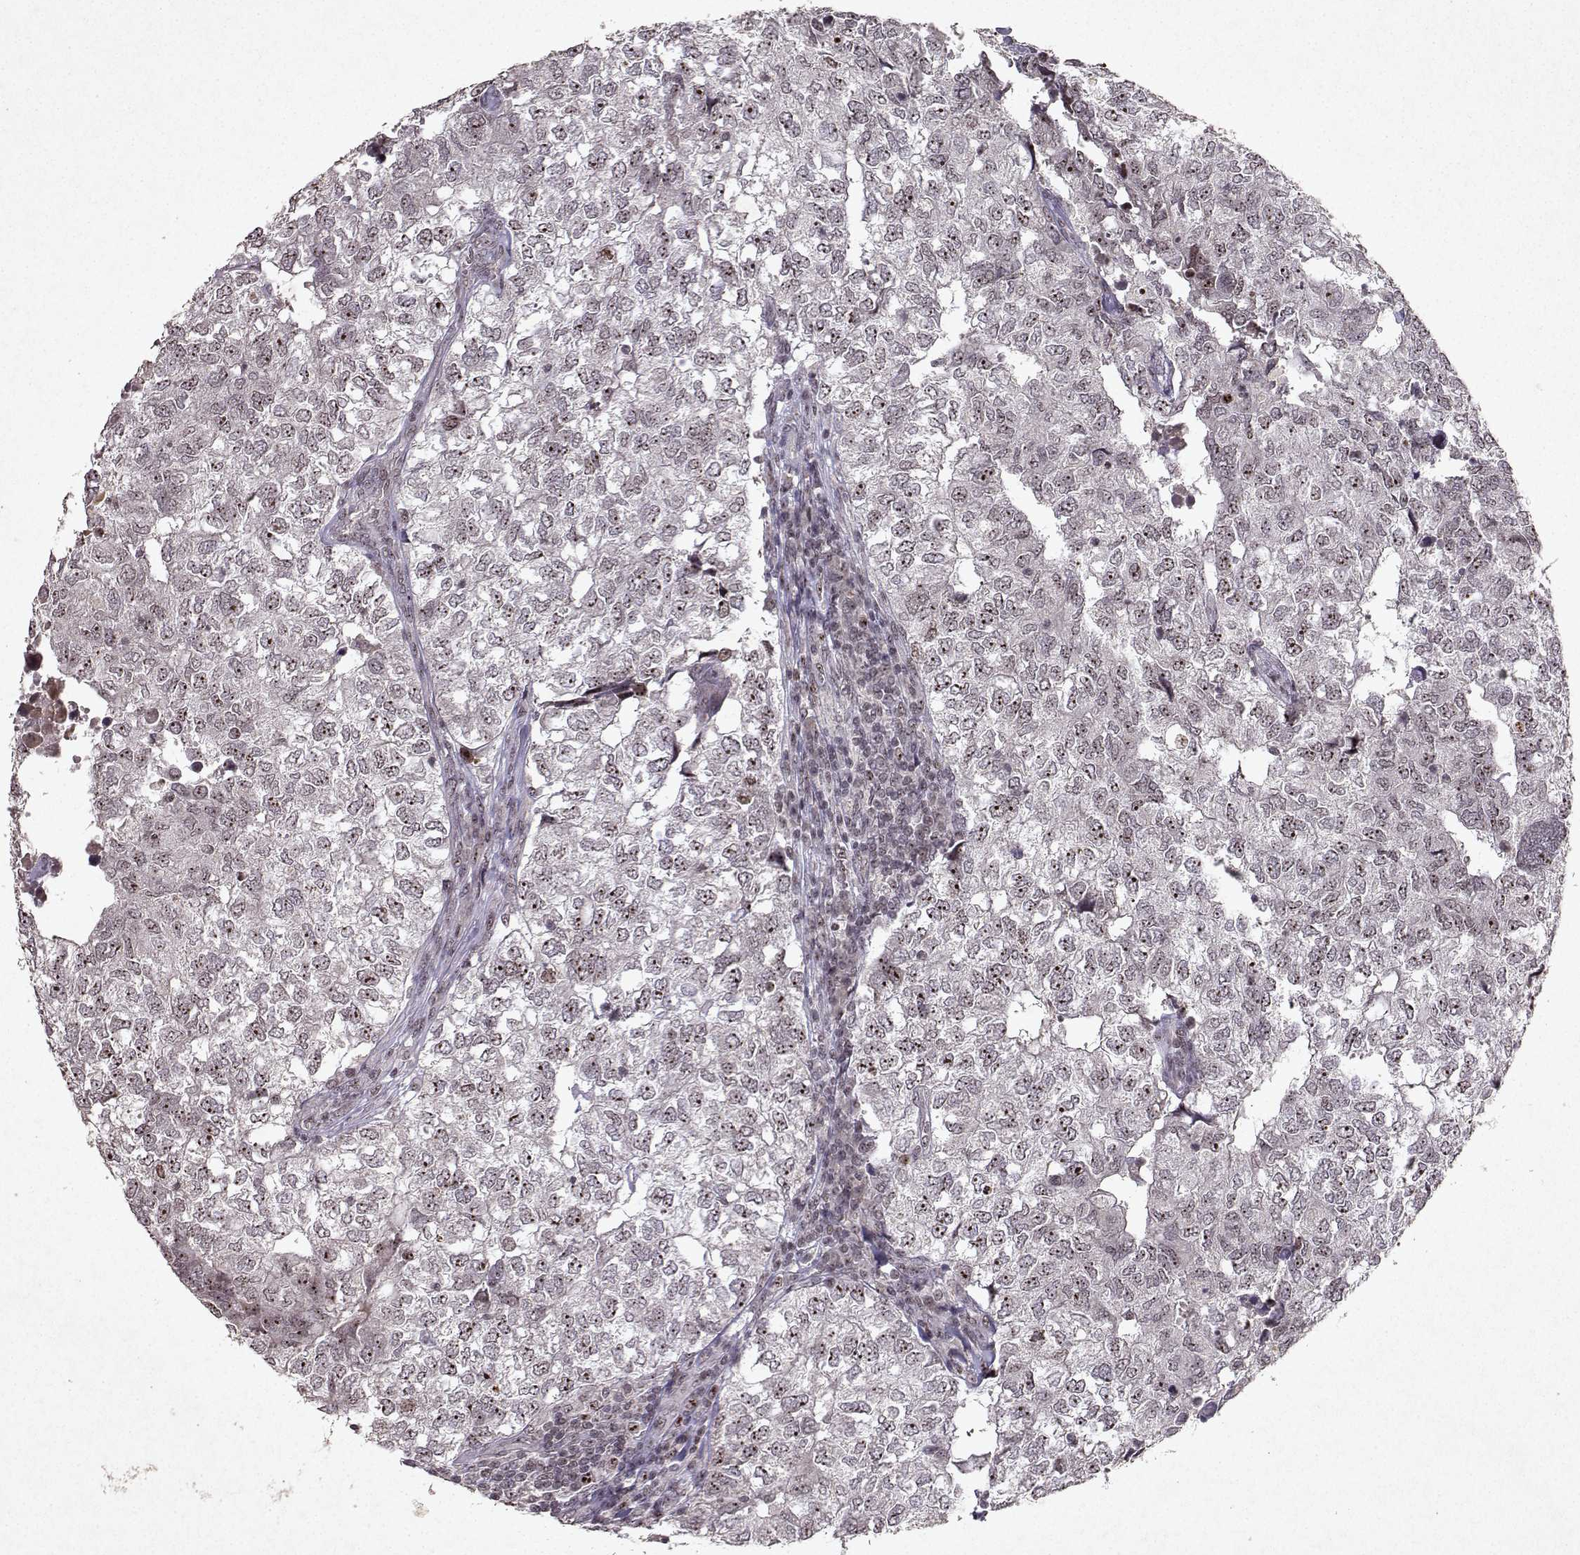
{"staining": {"intensity": "moderate", "quantity": "25%-75%", "location": "nuclear"}, "tissue": "breast cancer", "cell_type": "Tumor cells", "image_type": "cancer", "snomed": [{"axis": "morphology", "description": "Duct carcinoma"}, {"axis": "topography", "description": "Breast"}], "caption": "DAB immunohistochemical staining of human breast invasive ductal carcinoma shows moderate nuclear protein staining in approximately 25%-75% of tumor cells.", "gene": "DDX56", "patient": {"sex": "female", "age": 30}}